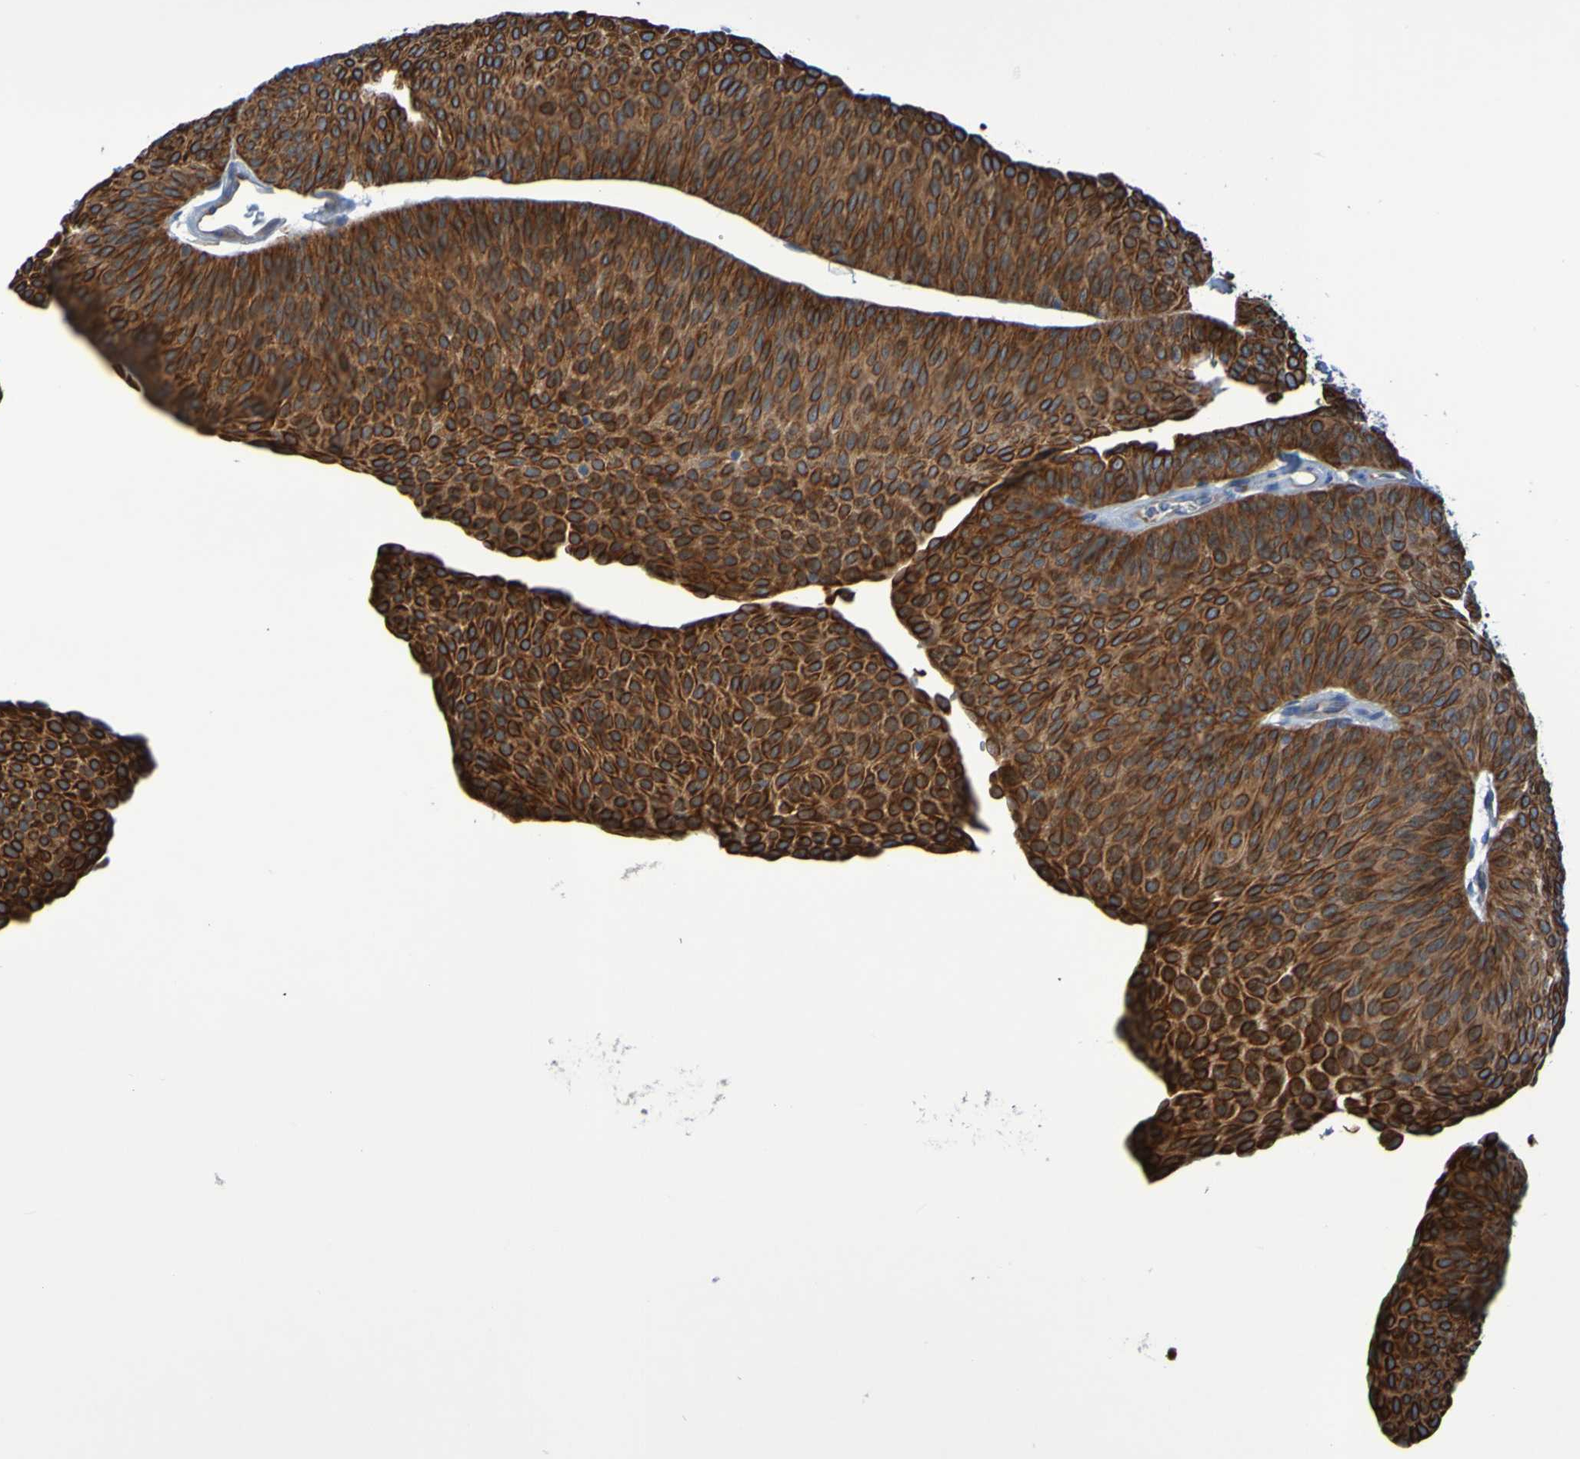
{"staining": {"intensity": "strong", "quantity": ">75%", "location": "cytoplasmic/membranous"}, "tissue": "urothelial cancer", "cell_type": "Tumor cells", "image_type": "cancer", "snomed": [{"axis": "morphology", "description": "Urothelial carcinoma, Low grade"}, {"axis": "topography", "description": "Urinary bladder"}], "caption": "Urothelial cancer stained with a protein marker reveals strong staining in tumor cells.", "gene": "NPRL3", "patient": {"sex": "female", "age": 60}}